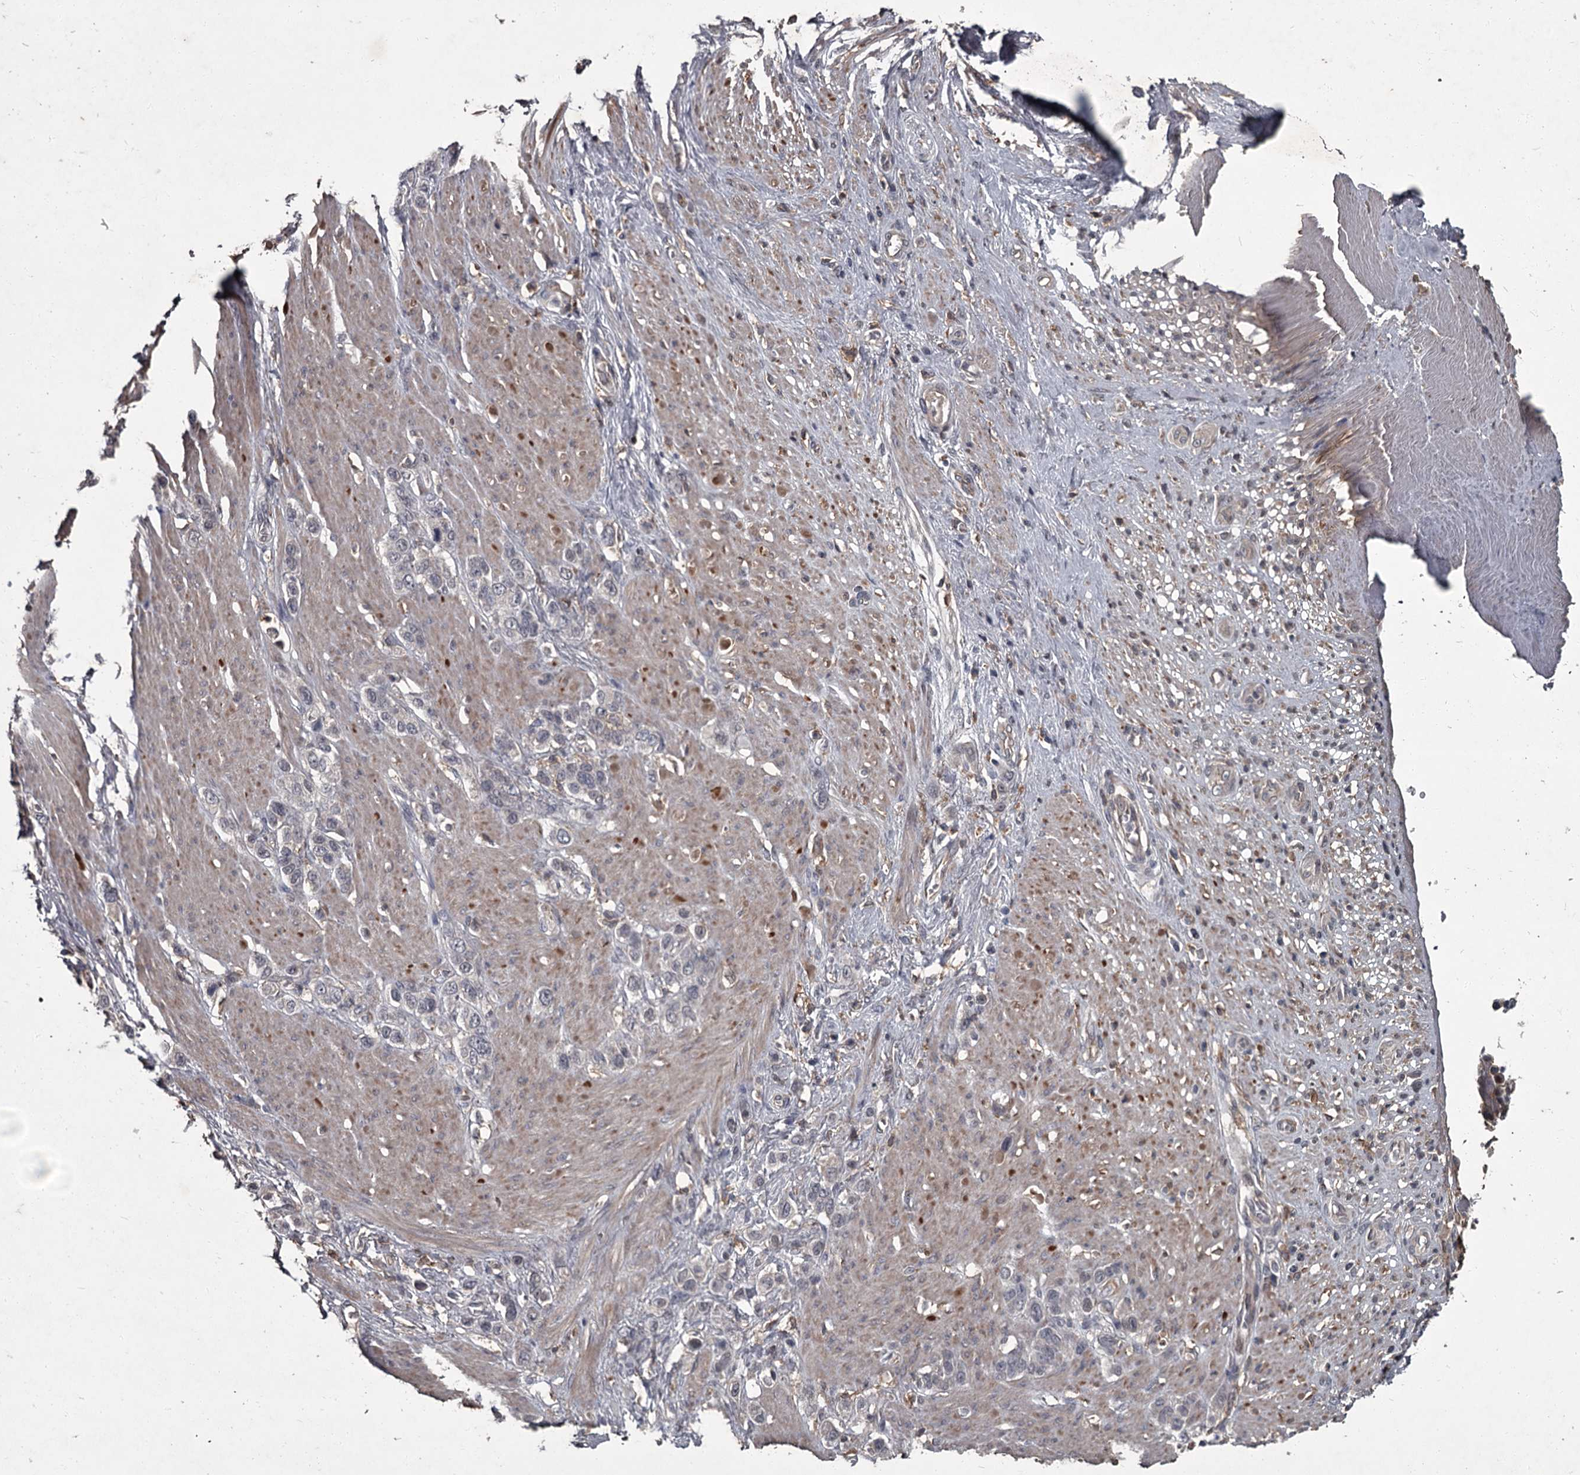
{"staining": {"intensity": "negative", "quantity": "none", "location": "none"}, "tissue": "stomach cancer", "cell_type": "Tumor cells", "image_type": "cancer", "snomed": [{"axis": "morphology", "description": "Adenocarcinoma, NOS"}, {"axis": "morphology", "description": "Adenocarcinoma, High grade"}, {"axis": "topography", "description": "Stomach, upper"}, {"axis": "topography", "description": "Stomach, lower"}], "caption": "The image demonstrates no significant positivity in tumor cells of stomach adenocarcinoma (high-grade).", "gene": "FLVCR2", "patient": {"sex": "female", "age": 65}}